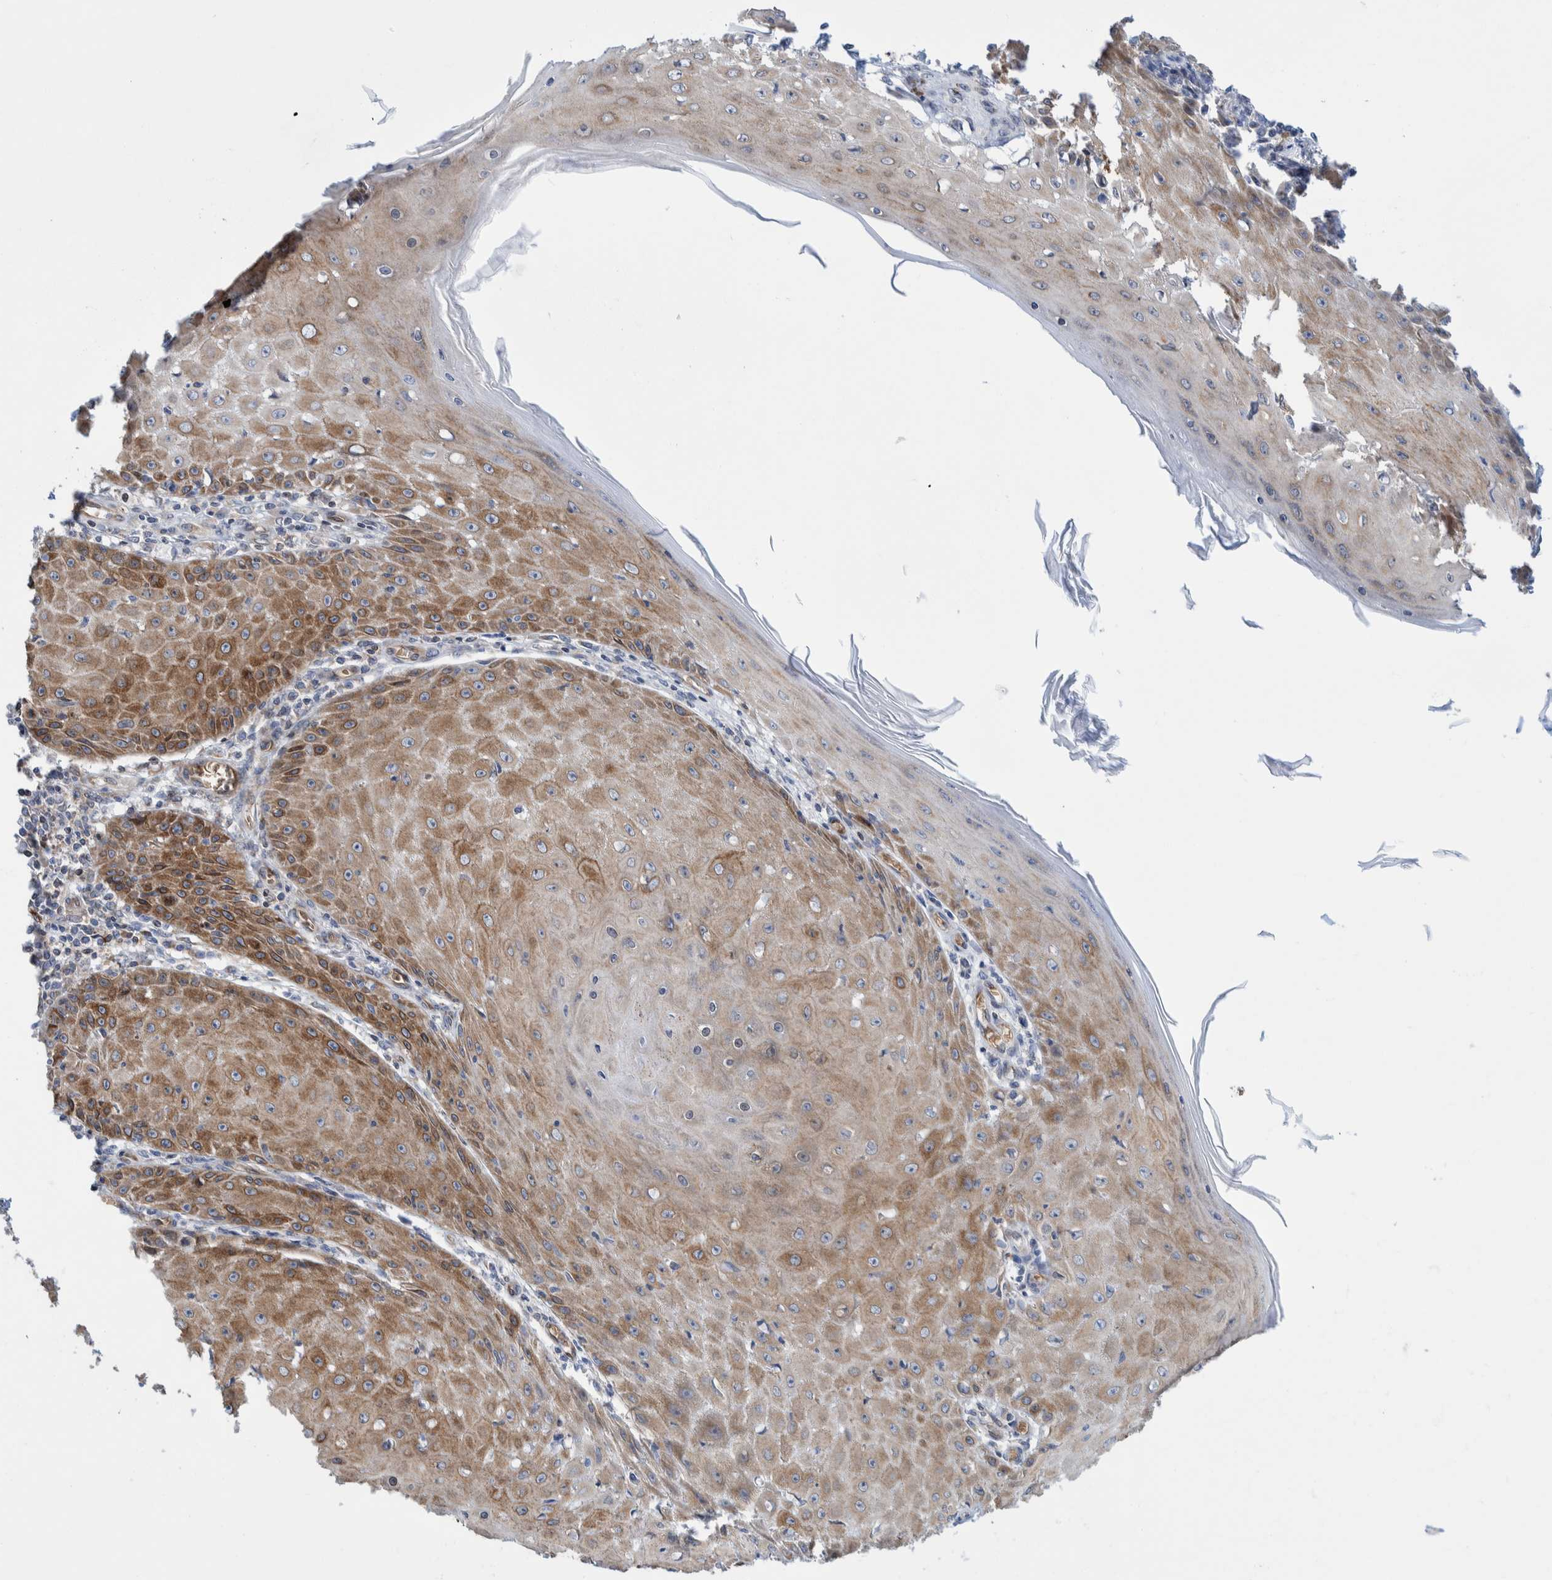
{"staining": {"intensity": "moderate", "quantity": ">75%", "location": "cytoplasmic/membranous"}, "tissue": "skin cancer", "cell_type": "Tumor cells", "image_type": "cancer", "snomed": [{"axis": "morphology", "description": "Squamous cell carcinoma, NOS"}, {"axis": "topography", "description": "Skin"}], "caption": "Approximately >75% of tumor cells in skin cancer (squamous cell carcinoma) display moderate cytoplasmic/membranous protein staining as visualized by brown immunohistochemical staining.", "gene": "THEM6", "patient": {"sex": "female", "age": 73}}